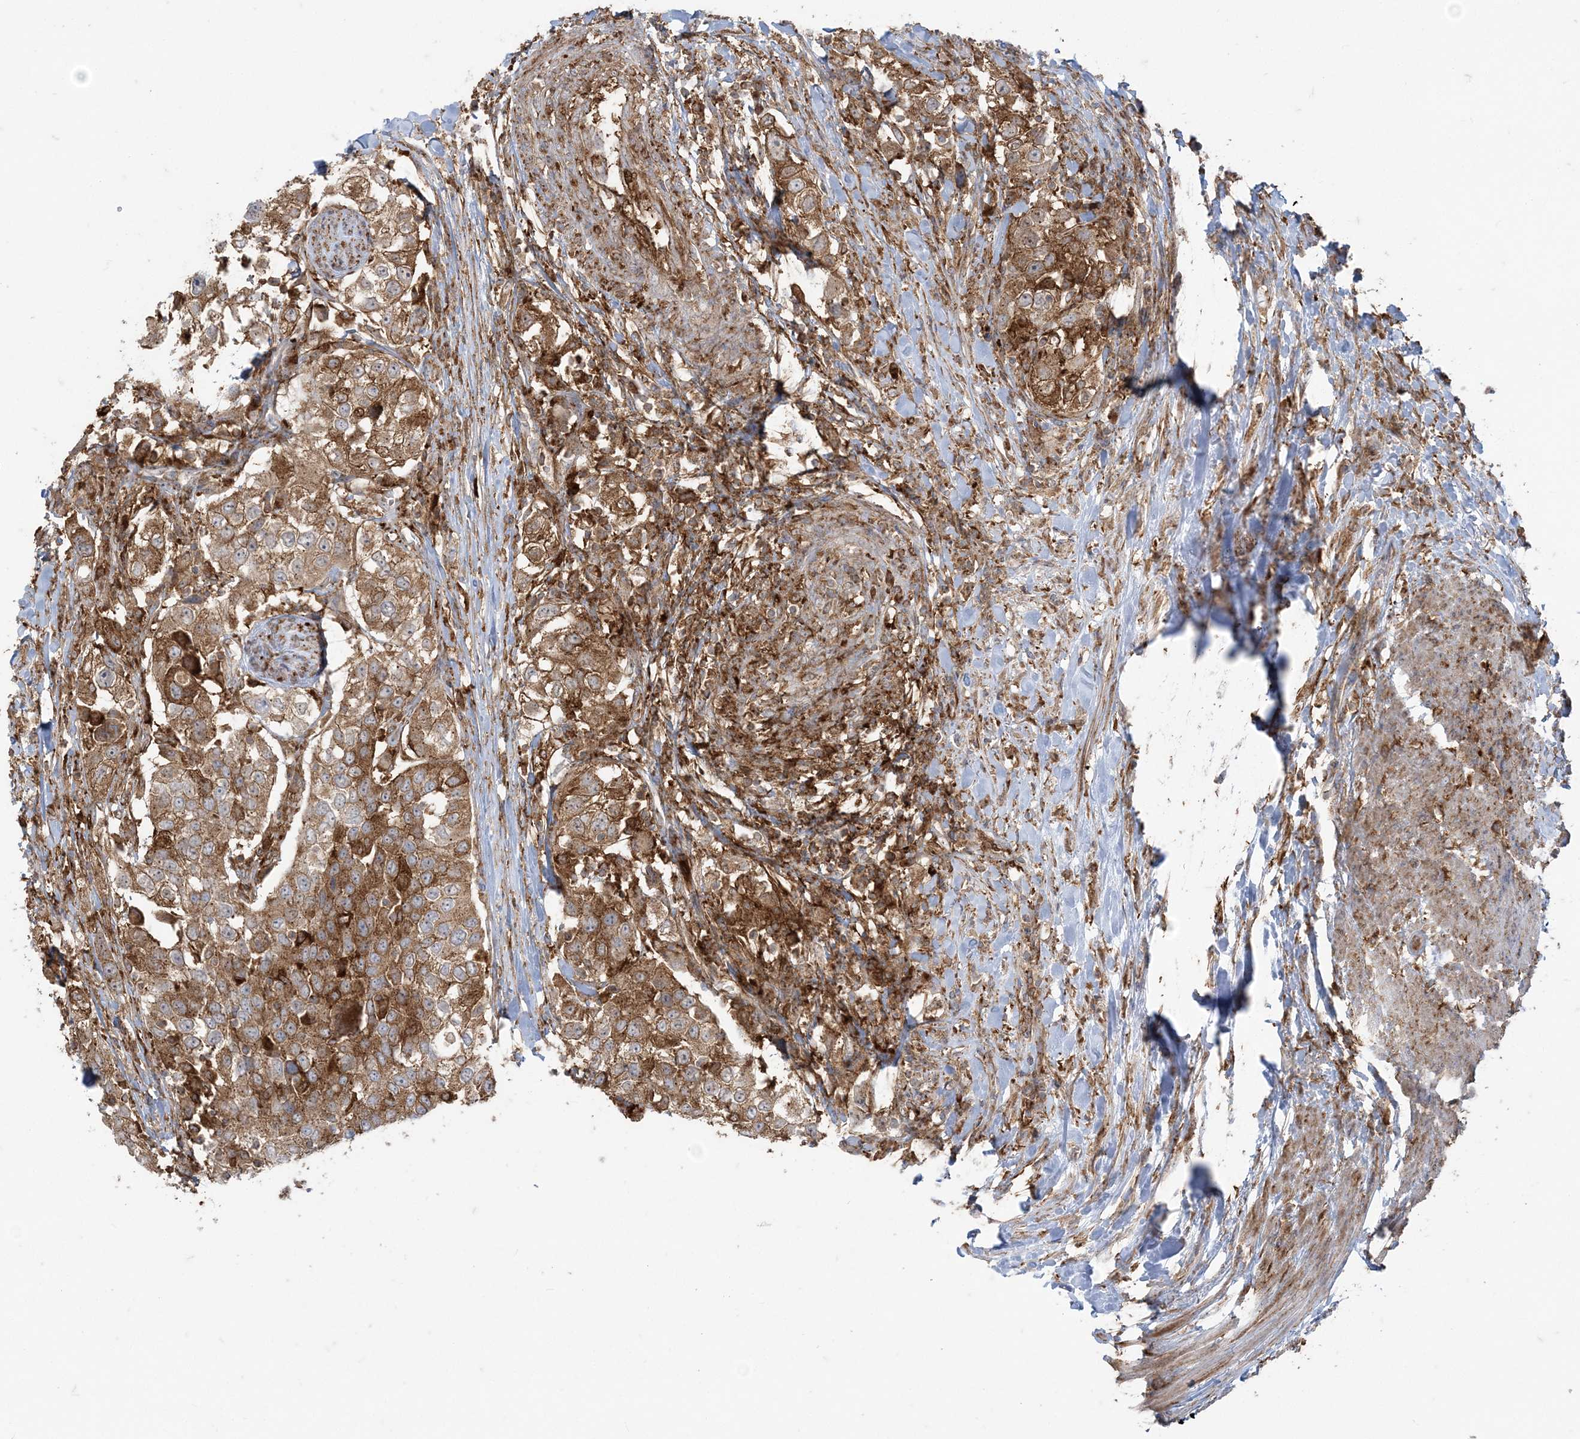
{"staining": {"intensity": "strong", "quantity": ">75%", "location": "cytoplasmic/membranous"}, "tissue": "urothelial cancer", "cell_type": "Tumor cells", "image_type": "cancer", "snomed": [{"axis": "morphology", "description": "Urothelial carcinoma, High grade"}, {"axis": "topography", "description": "Urinary bladder"}], "caption": "There is high levels of strong cytoplasmic/membranous positivity in tumor cells of urothelial carcinoma (high-grade), as demonstrated by immunohistochemical staining (brown color).", "gene": "DERL3", "patient": {"sex": "female", "age": 80}}